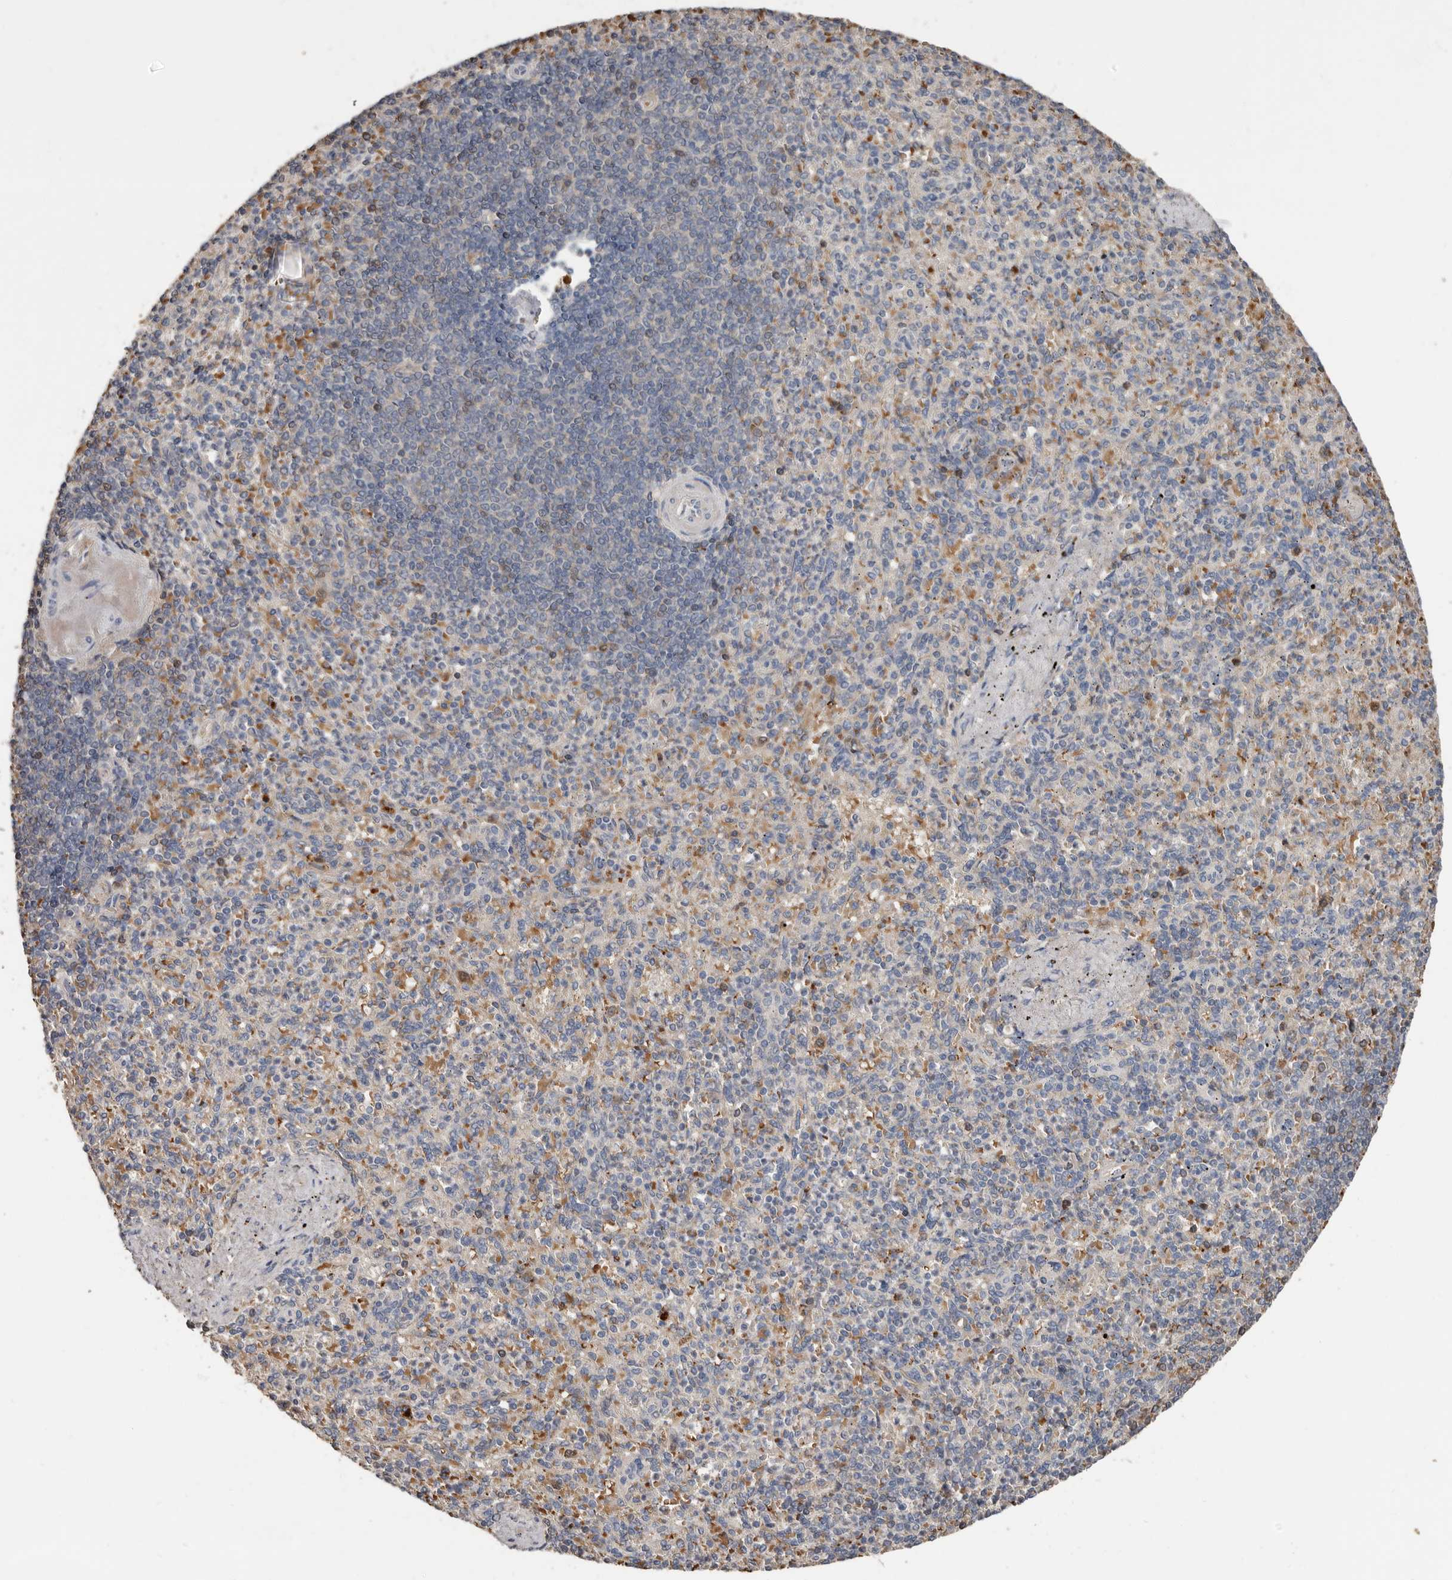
{"staining": {"intensity": "weak", "quantity": "<25%", "location": "cytoplasmic/membranous"}, "tissue": "spleen", "cell_type": "Cells in red pulp", "image_type": "normal", "snomed": [{"axis": "morphology", "description": "Normal tissue, NOS"}, {"axis": "topography", "description": "Spleen"}], "caption": "High magnification brightfield microscopy of normal spleen stained with DAB (brown) and counterstained with hematoxylin (blue): cells in red pulp show no significant positivity. (DAB immunohistochemistry (IHC) with hematoxylin counter stain).", "gene": "KIF26B", "patient": {"sex": "female", "age": 74}}